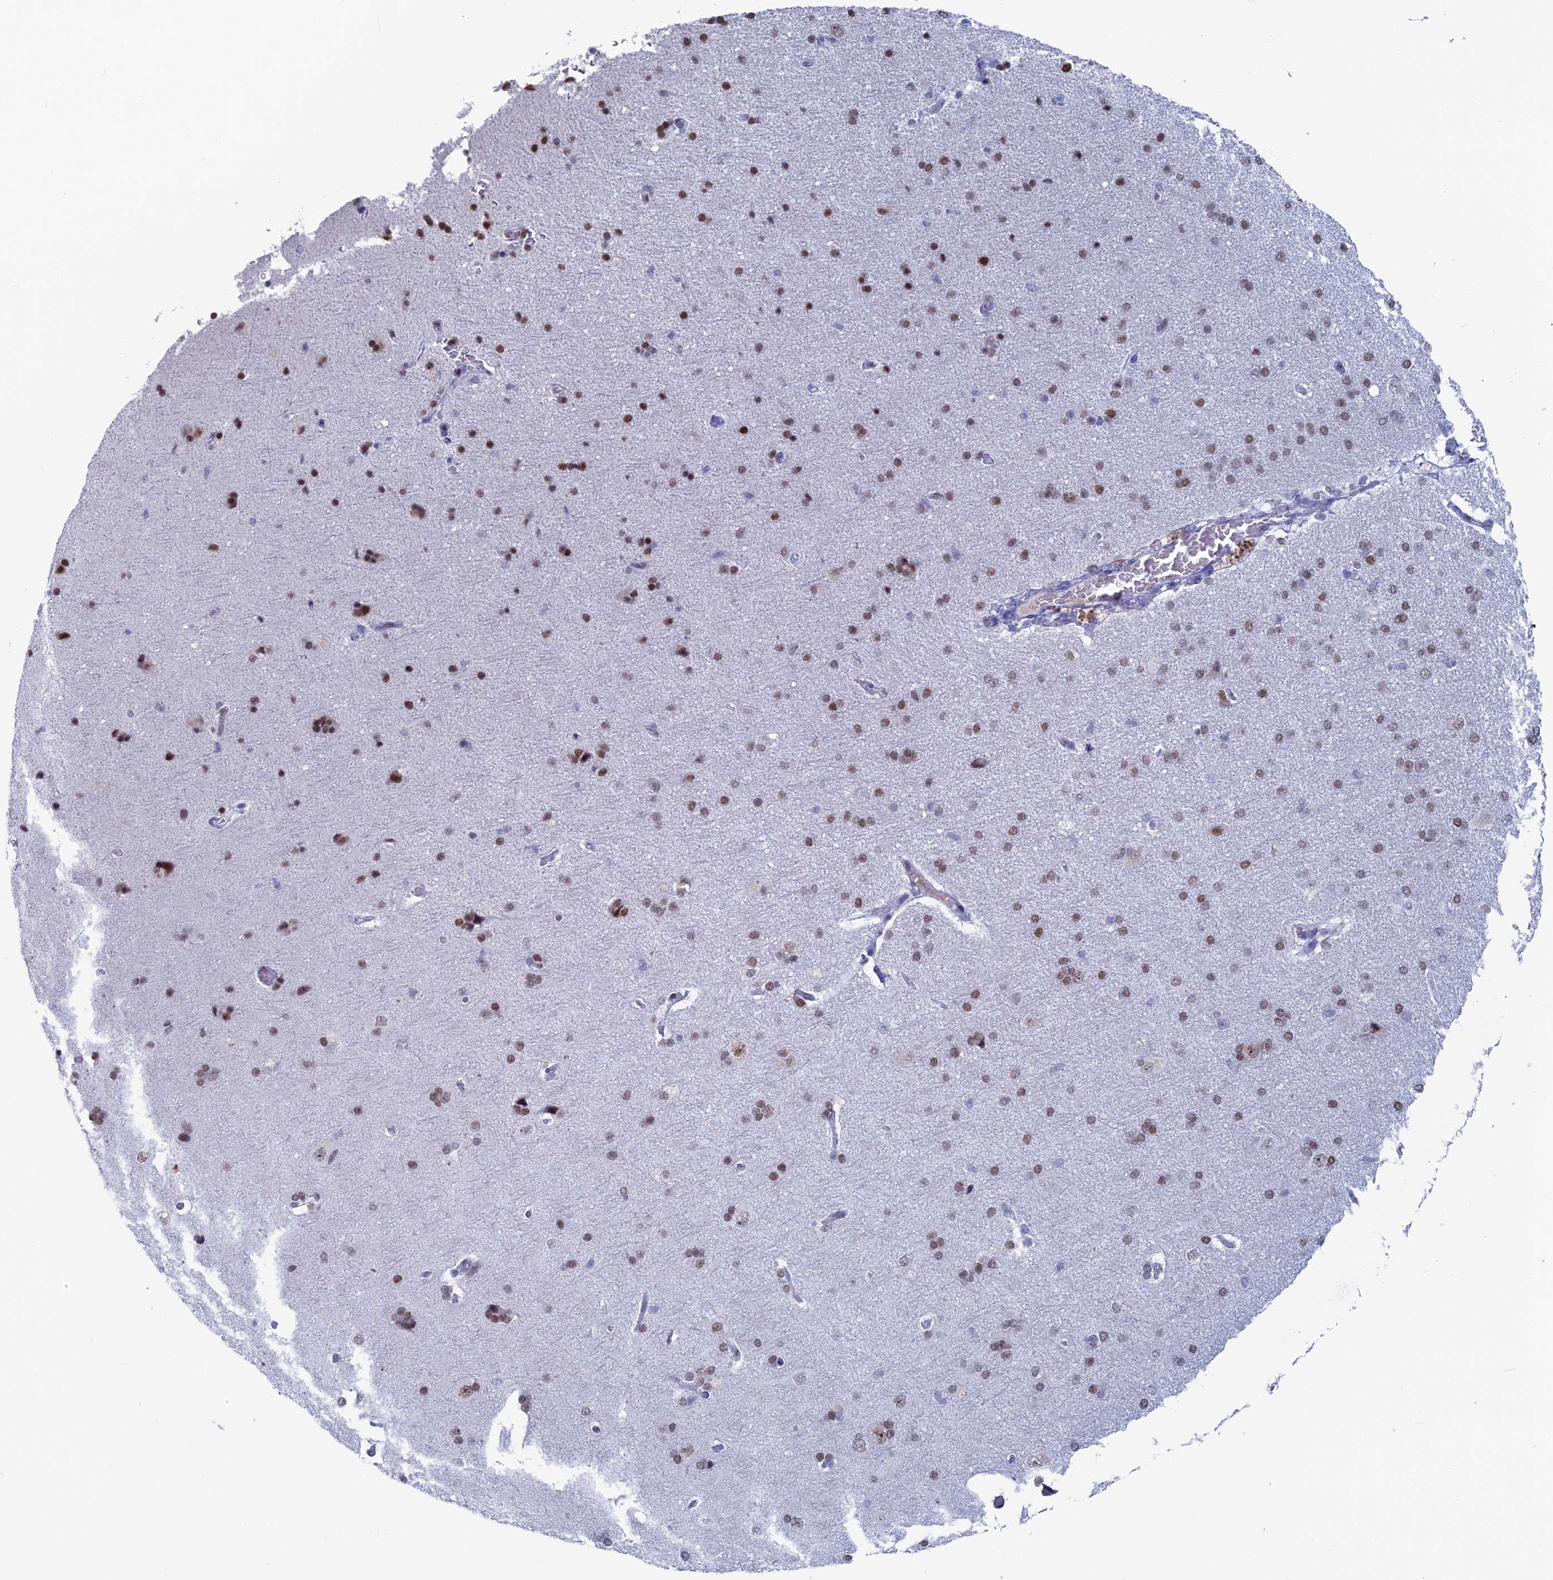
{"staining": {"intensity": "weak", "quantity": "25%-75%", "location": "nuclear"}, "tissue": "cerebral cortex", "cell_type": "Endothelial cells", "image_type": "normal", "snomed": [{"axis": "morphology", "description": "Normal tissue, NOS"}, {"axis": "topography", "description": "Cerebral cortex"}], "caption": "DAB immunohistochemical staining of benign human cerebral cortex demonstrates weak nuclear protein staining in about 25%-75% of endothelial cells.", "gene": "NOL4L", "patient": {"sex": "male", "age": 62}}